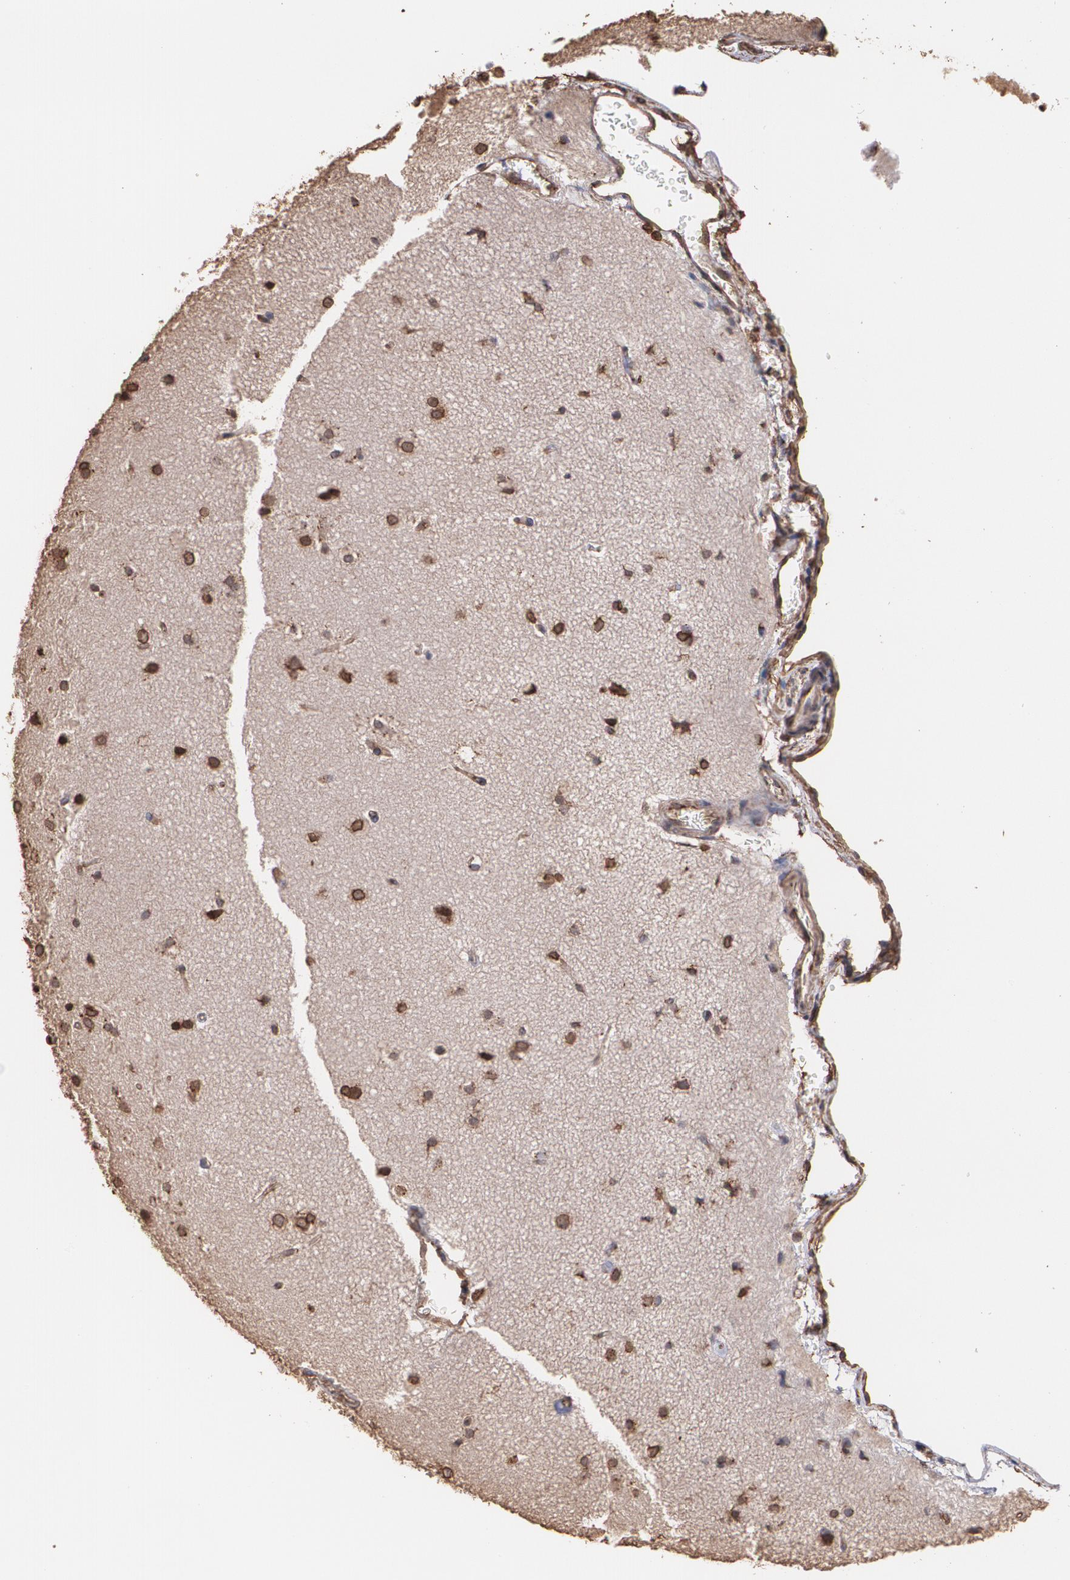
{"staining": {"intensity": "strong", "quantity": ">75%", "location": "cytoplasmic/membranous"}, "tissue": "glioma", "cell_type": "Tumor cells", "image_type": "cancer", "snomed": [{"axis": "morphology", "description": "Glioma, malignant, Low grade"}, {"axis": "topography", "description": "Cerebral cortex"}], "caption": "Immunohistochemical staining of human malignant glioma (low-grade) reveals high levels of strong cytoplasmic/membranous protein positivity in about >75% of tumor cells.", "gene": "TRIP11", "patient": {"sex": "female", "age": 47}}